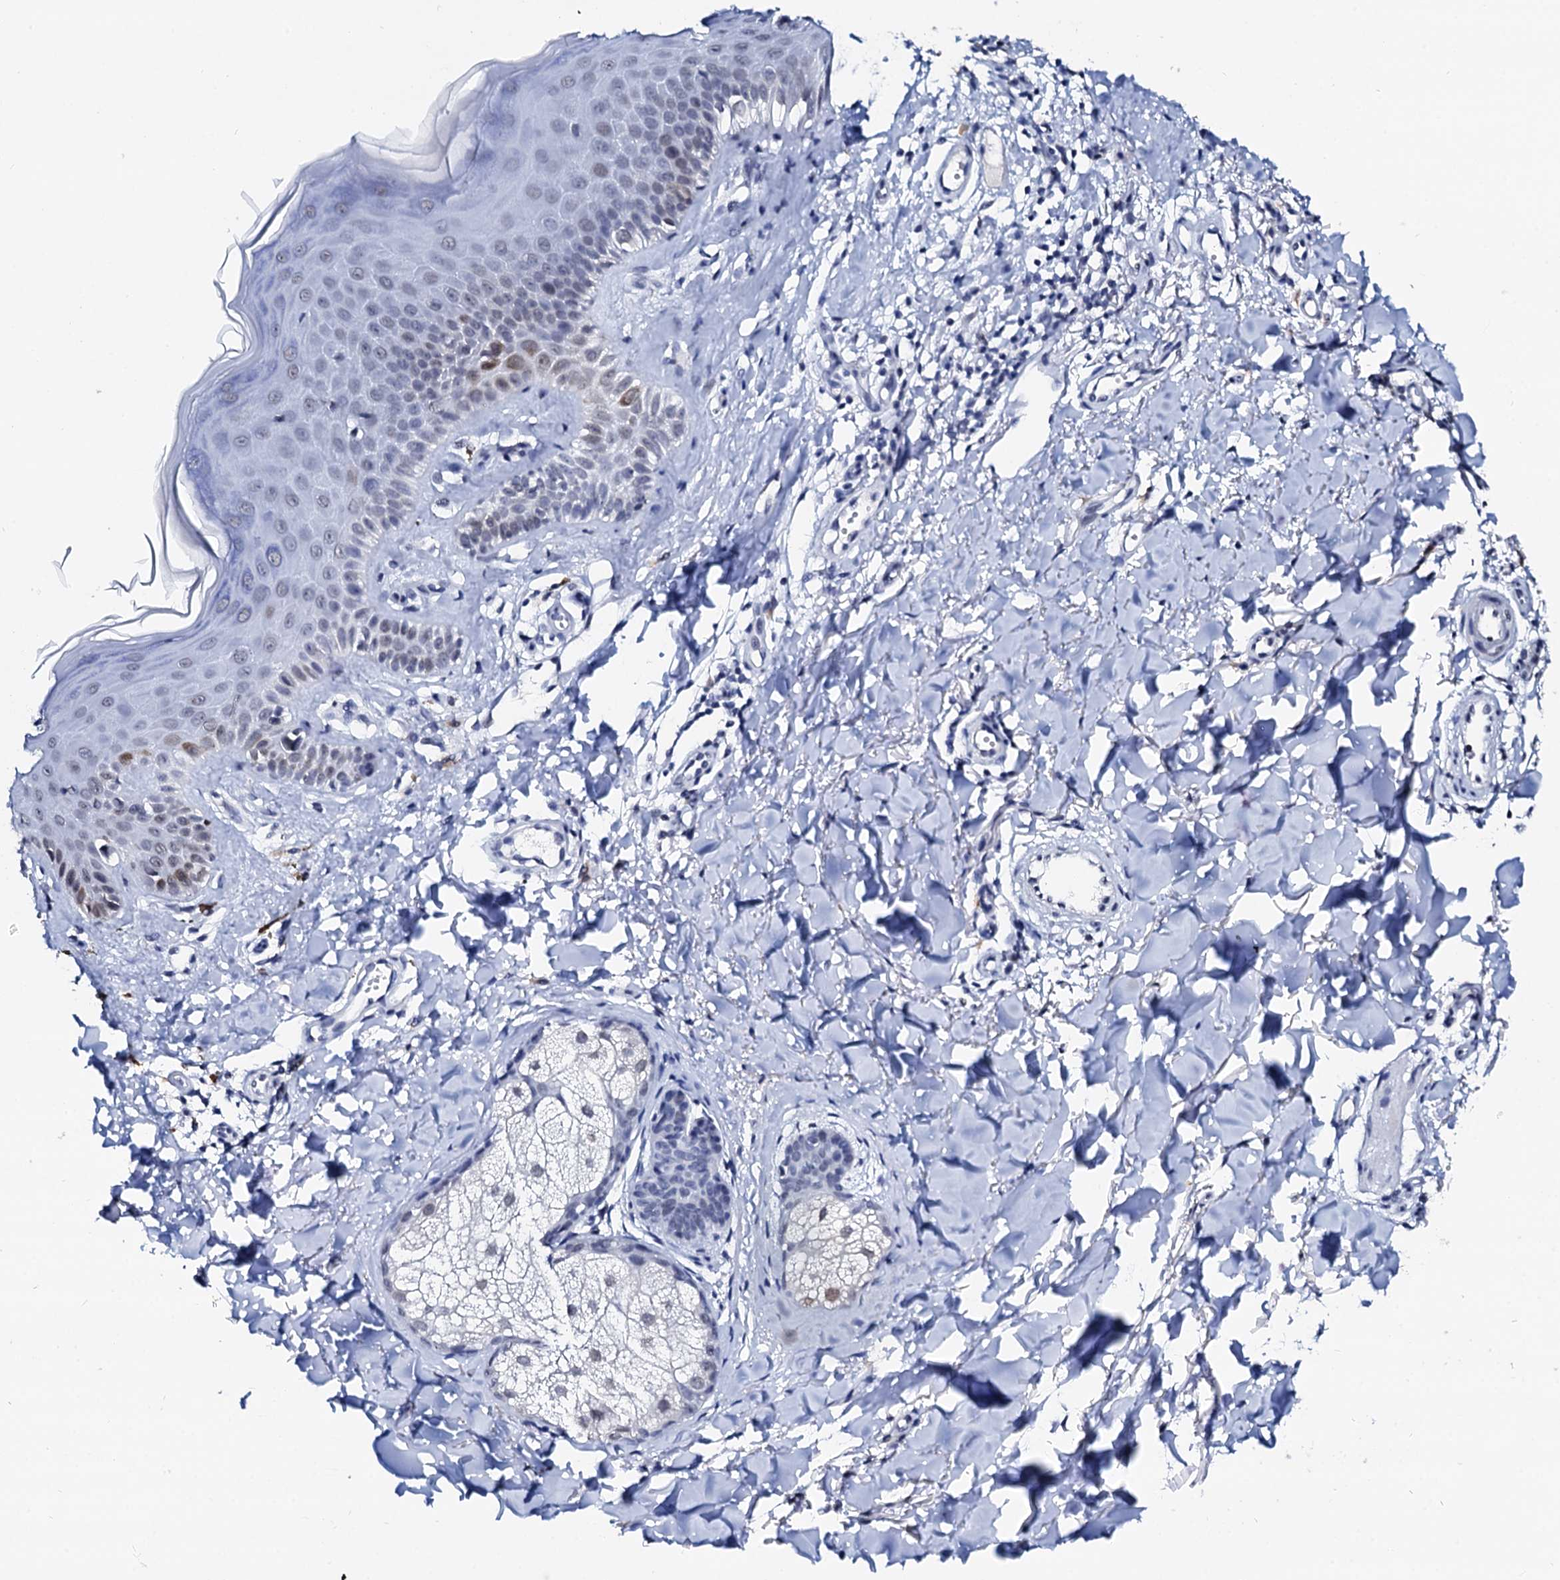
{"staining": {"intensity": "negative", "quantity": "none", "location": "none"}, "tissue": "skin", "cell_type": "Fibroblasts", "image_type": "normal", "snomed": [{"axis": "morphology", "description": "Normal tissue, NOS"}, {"axis": "topography", "description": "Skin"}], "caption": "The immunohistochemistry photomicrograph has no significant expression in fibroblasts of skin. The staining was performed using DAB to visualize the protein expression in brown, while the nuclei were stained in blue with hematoxylin (Magnification: 20x).", "gene": "SPATA19", "patient": {"sex": "male", "age": 52}}